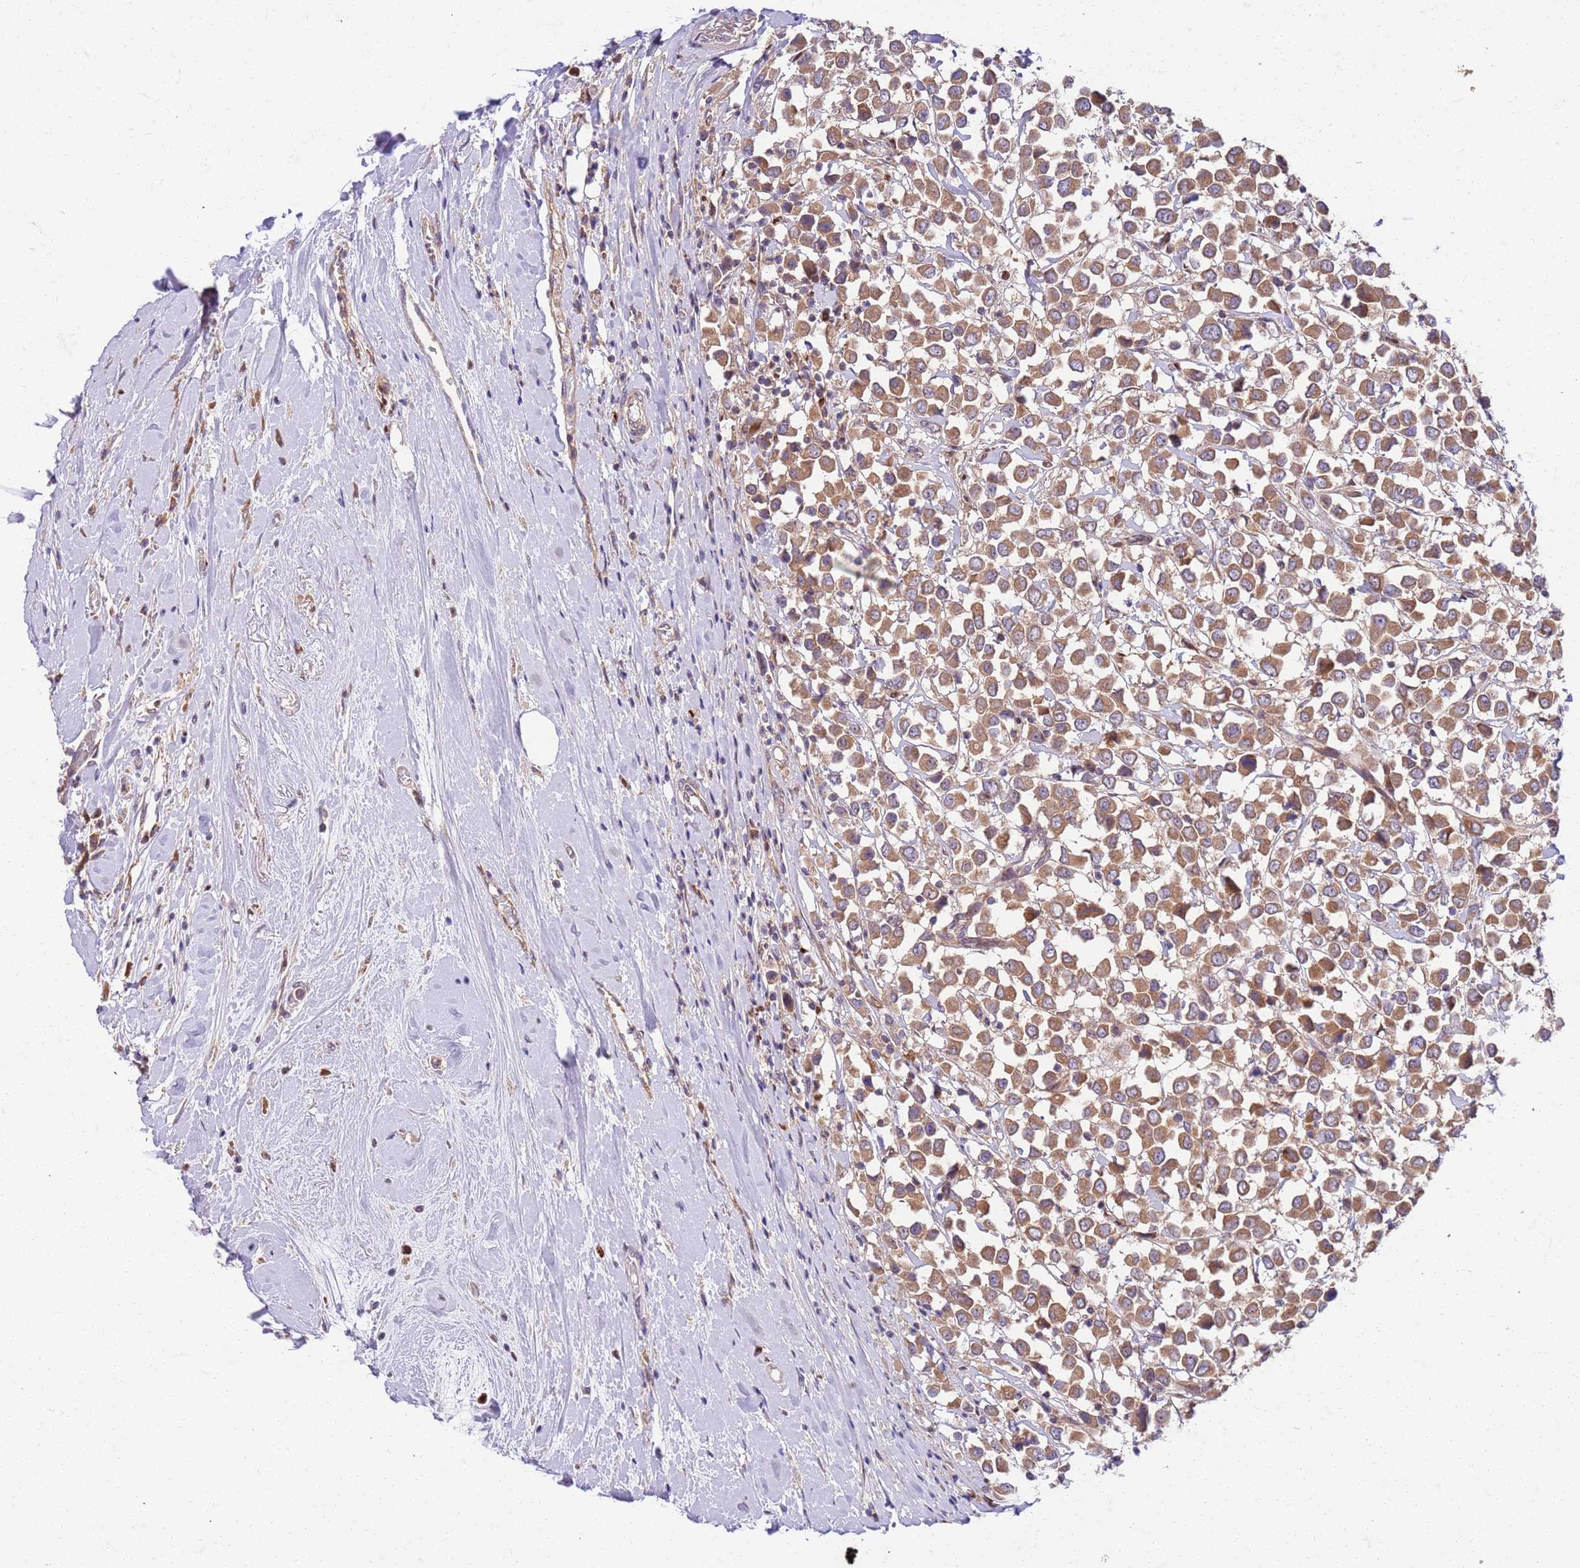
{"staining": {"intensity": "moderate", "quantity": ">75%", "location": "cytoplasmic/membranous"}, "tissue": "breast cancer", "cell_type": "Tumor cells", "image_type": "cancer", "snomed": [{"axis": "morphology", "description": "Duct carcinoma"}, {"axis": "topography", "description": "Breast"}], "caption": "The photomicrograph shows staining of breast cancer (intraductal carcinoma), revealing moderate cytoplasmic/membranous protein staining (brown color) within tumor cells.", "gene": "OSBP", "patient": {"sex": "female", "age": 61}}